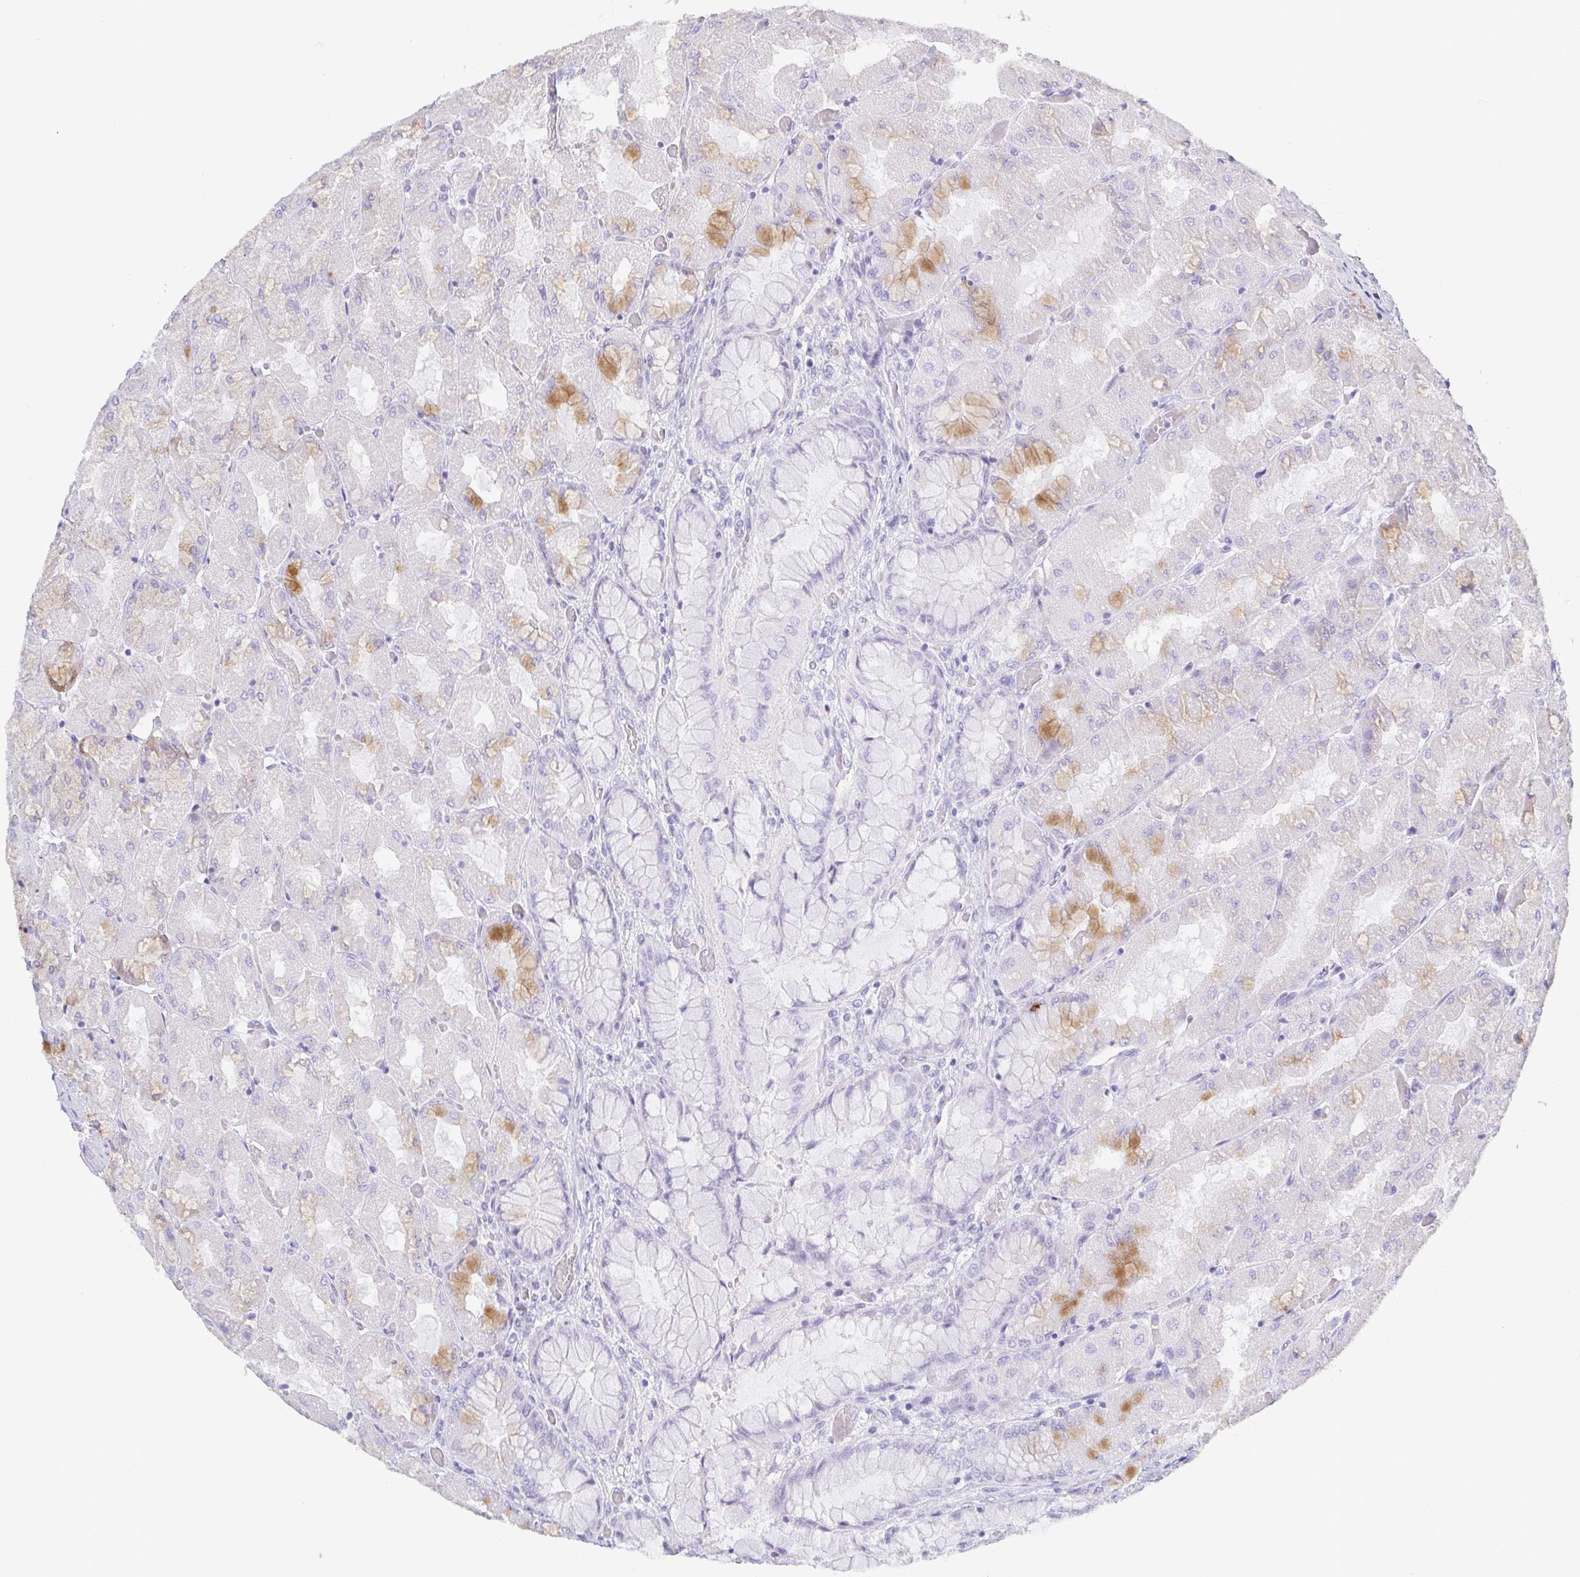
{"staining": {"intensity": "moderate", "quantity": "<25%", "location": "cytoplasmic/membranous"}, "tissue": "stomach", "cell_type": "Glandular cells", "image_type": "normal", "snomed": [{"axis": "morphology", "description": "Normal tissue, NOS"}, {"axis": "topography", "description": "Stomach"}], "caption": "DAB (3,3'-diaminobenzidine) immunohistochemical staining of normal human stomach shows moderate cytoplasmic/membranous protein positivity in approximately <25% of glandular cells. The staining was performed using DAB (3,3'-diaminobenzidine), with brown indicating positive protein expression. Nuclei are stained blue with hematoxylin.", "gene": "ZG16B", "patient": {"sex": "female", "age": 61}}